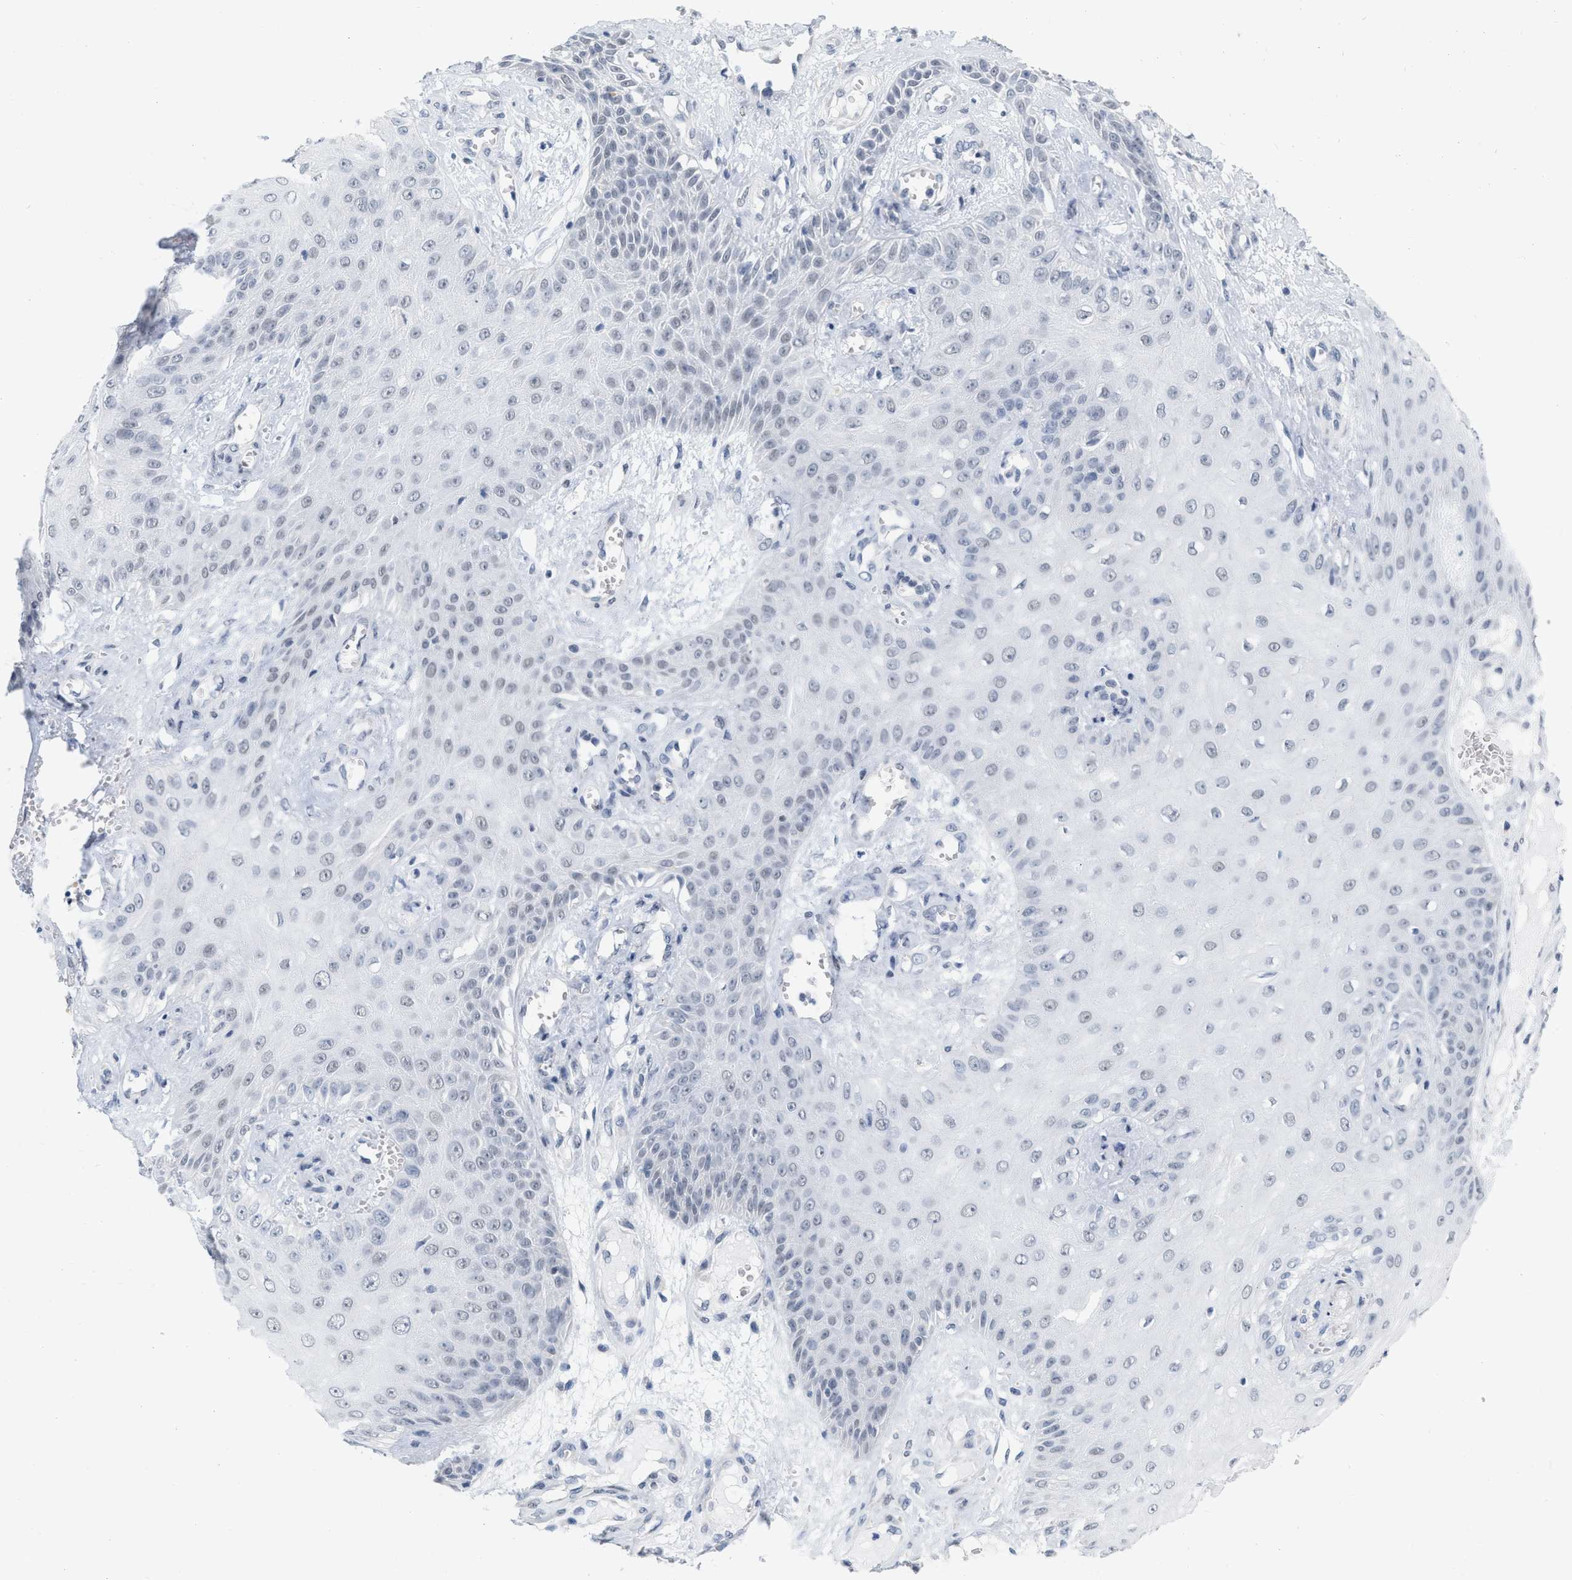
{"staining": {"intensity": "negative", "quantity": "none", "location": "none"}, "tissue": "skin cancer", "cell_type": "Tumor cells", "image_type": "cancer", "snomed": [{"axis": "morphology", "description": "Squamous cell carcinoma, NOS"}, {"axis": "topography", "description": "Skin"}], "caption": "This is an IHC photomicrograph of human squamous cell carcinoma (skin). There is no expression in tumor cells.", "gene": "XIRP1", "patient": {"sex": "male", "age": 74}}